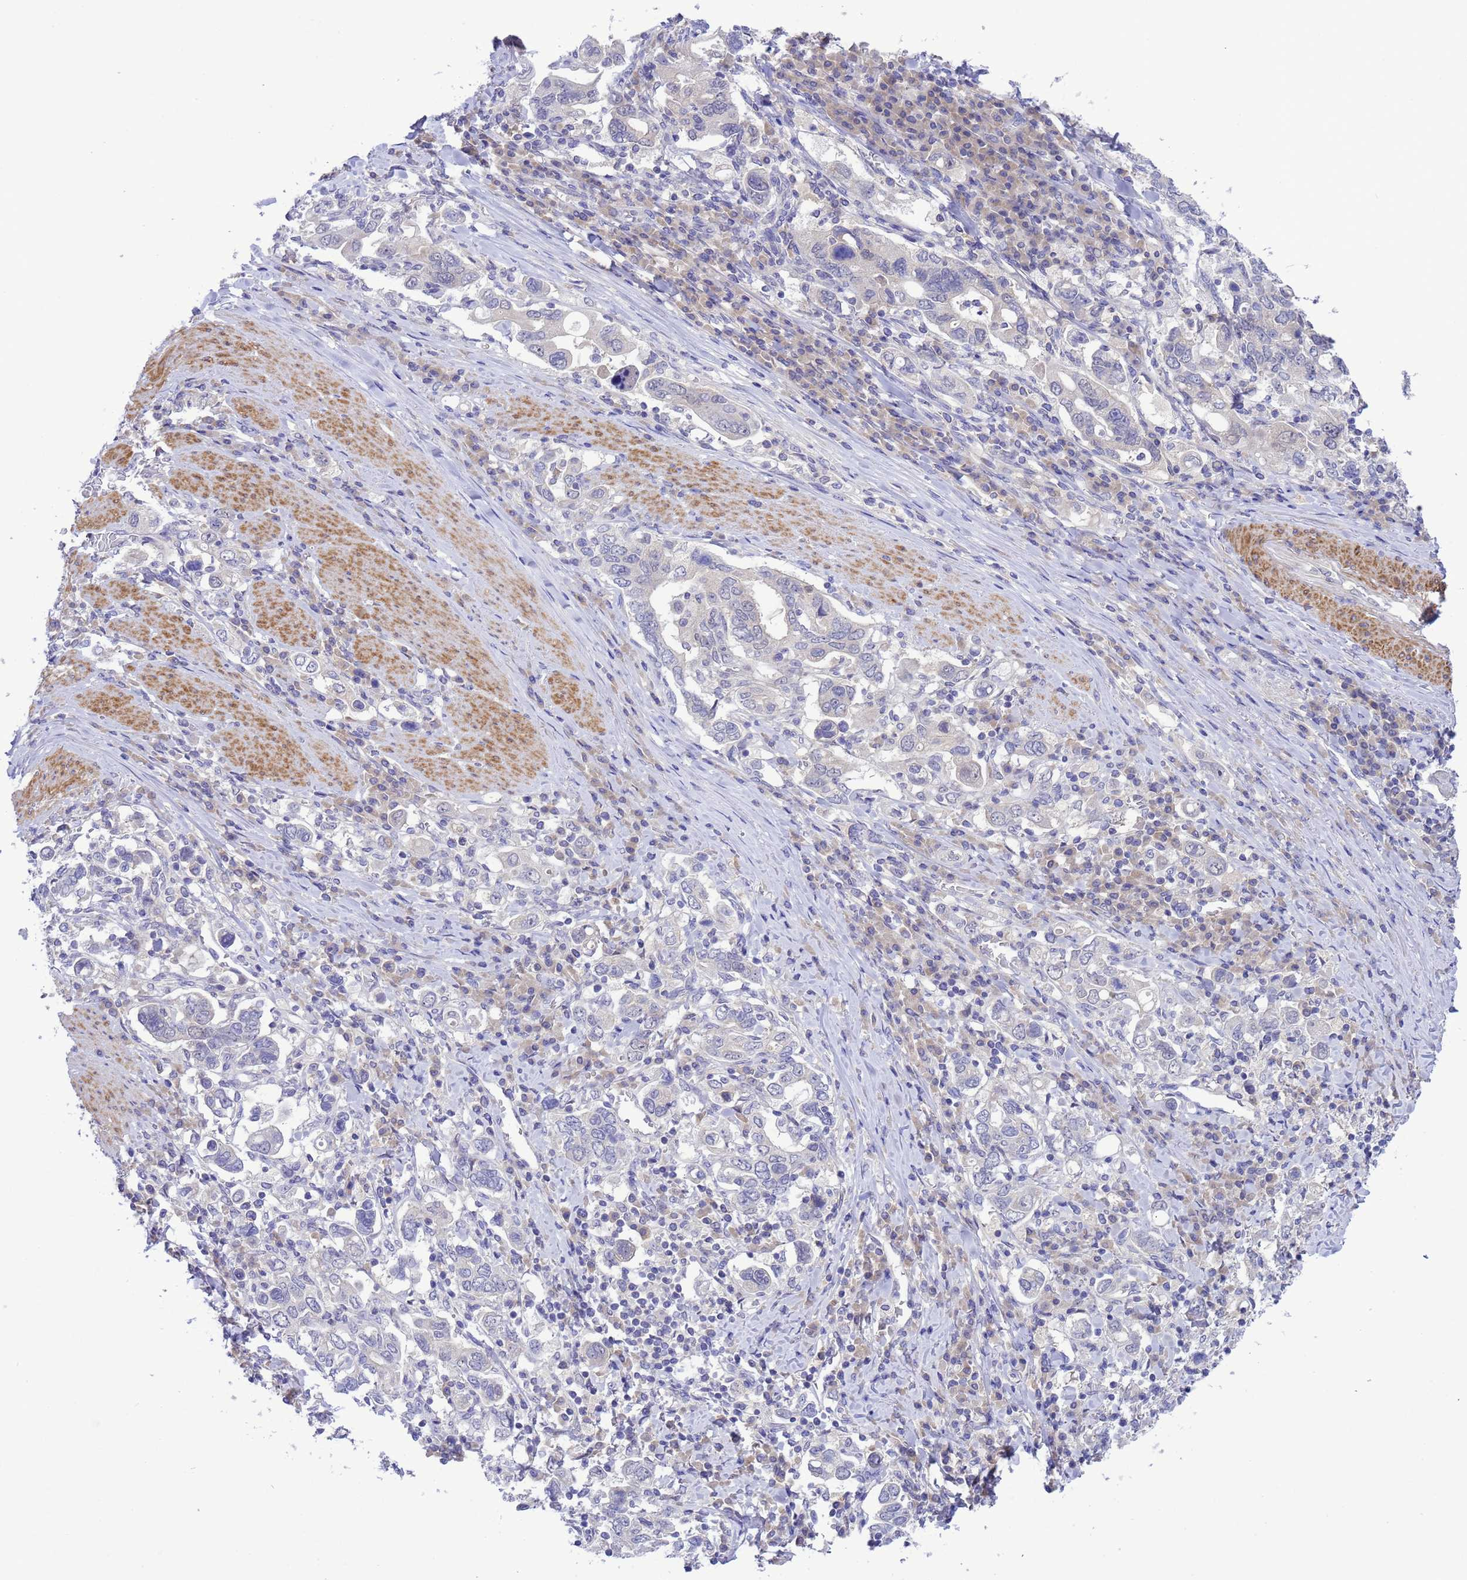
{"staining": {"intensity": "negative", "quantity": "none", "location": "none"}, "tissue": "stomach cancer", "cell_type": "Tumor cells", "image_type": "cancer", "snomed": [{"axis": "morphology", "description": "Adenocarcinoma, NOS"}, {"axis": "topography", "description": "Stomach, upper"}], "caption": "A micrograph of human stomach adenocarcinoma is negative for staining in tumor cells. (DAB immunohistochemistry, high magnification).", "gene": "ZNF461", "patient": {"sex": "male", "age": 62}}